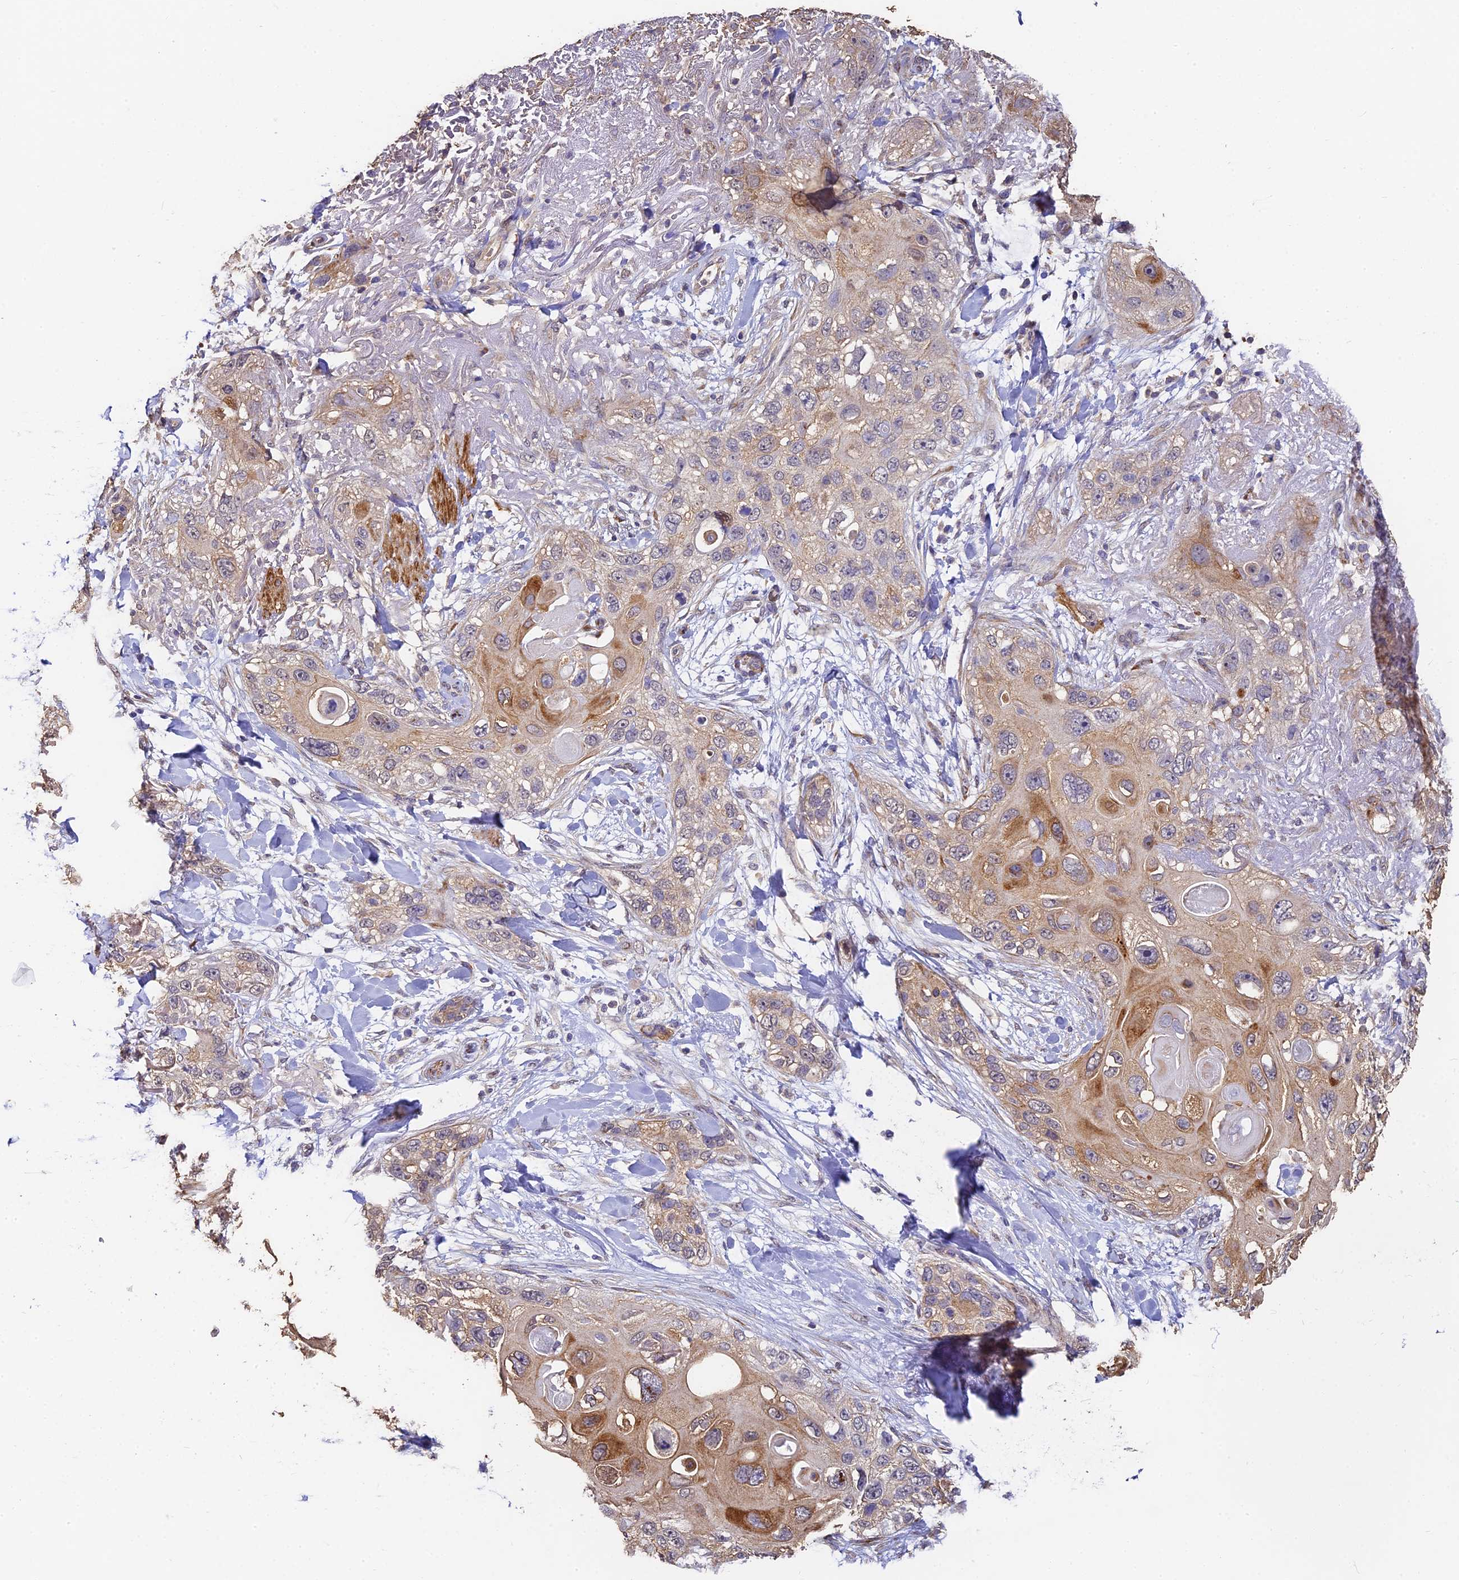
{"staining": {"intensity": "moderate", "quantity": "<25%", "location": "cytoplasmic/membranous"}, "tissue": "skin cancer", "cell_type": "Tumor cells", "image_type": "cancer", "snomed": [{"axis": "morphology", "description": "Normal tissue, NOS"}, {"axis": "morphology", "description": "Squamous cell carcinoma, NOS"}, {"axis": "topography", "description": "Skin"}], "caption": "This image exhibits squamous cell carcinoma (skin) stained with immunohistochemistry (IHC) to label a protein in brown. The cytoplasmic/membranous of tumor cells show moderate positivity for the protein. Nuclei are counter-stained blue.", "gene": "SLC11A1", "patient": {"sex": "male", "age": 72}}